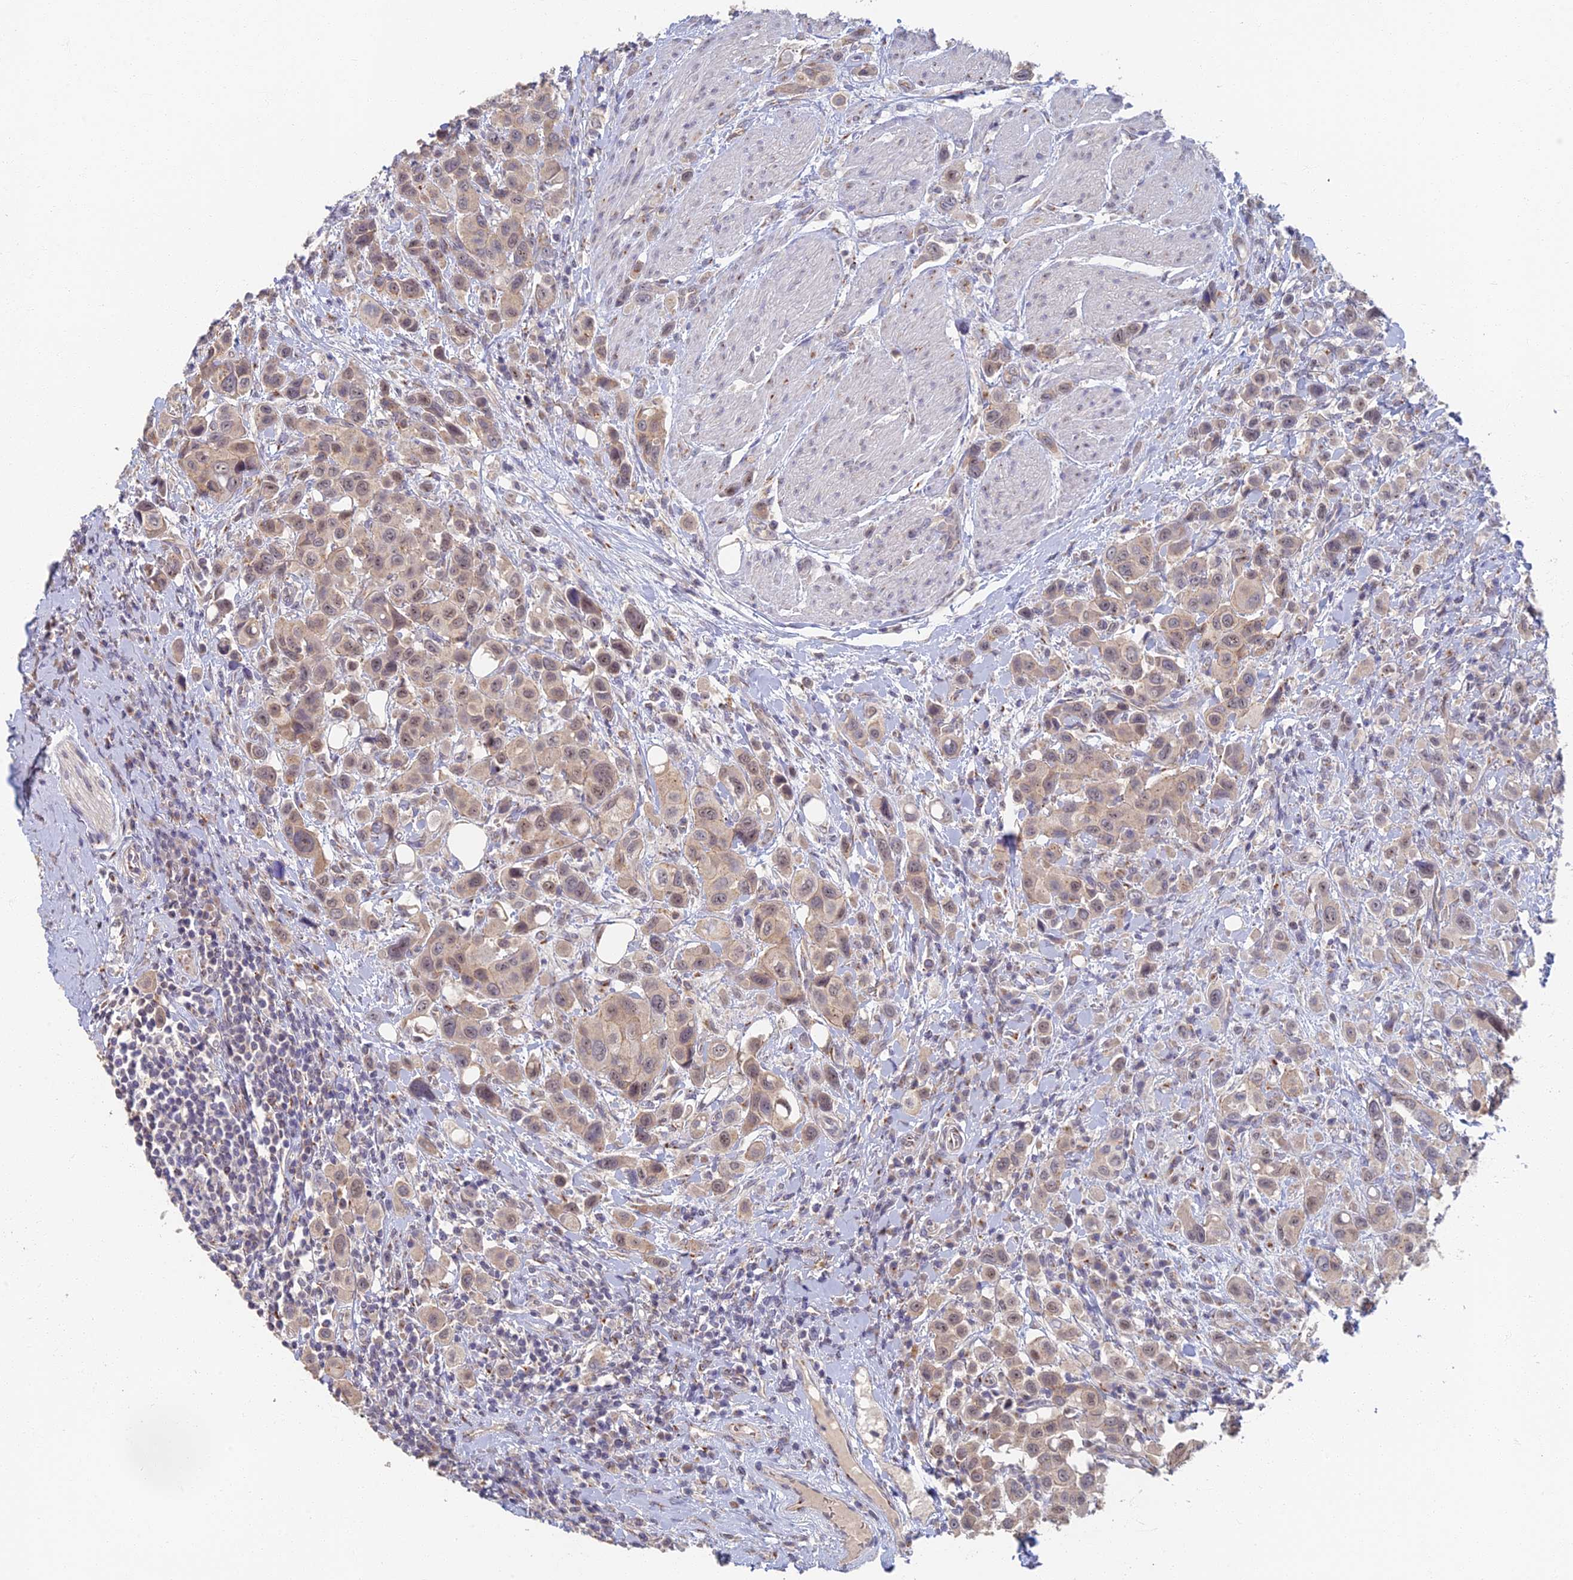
{"staining": {"intensity": "negative", "quantity": "none", "location": "none"}, "tissue": "urothelial cancer", "cell_type": "Tumor cells", "image_type": "cancer", "snomed": [{"axis": "morphology", "description": "Urothelial carcinoma, High grade"}, {"axis": "topography", "description": "Urinary bladder"}], "caption": "There is no significant expression in tumor cells of high-grade urothelial carcinoma.", "gene": "GPATCH1", "patient": {"sex": "male", "age": 50}}